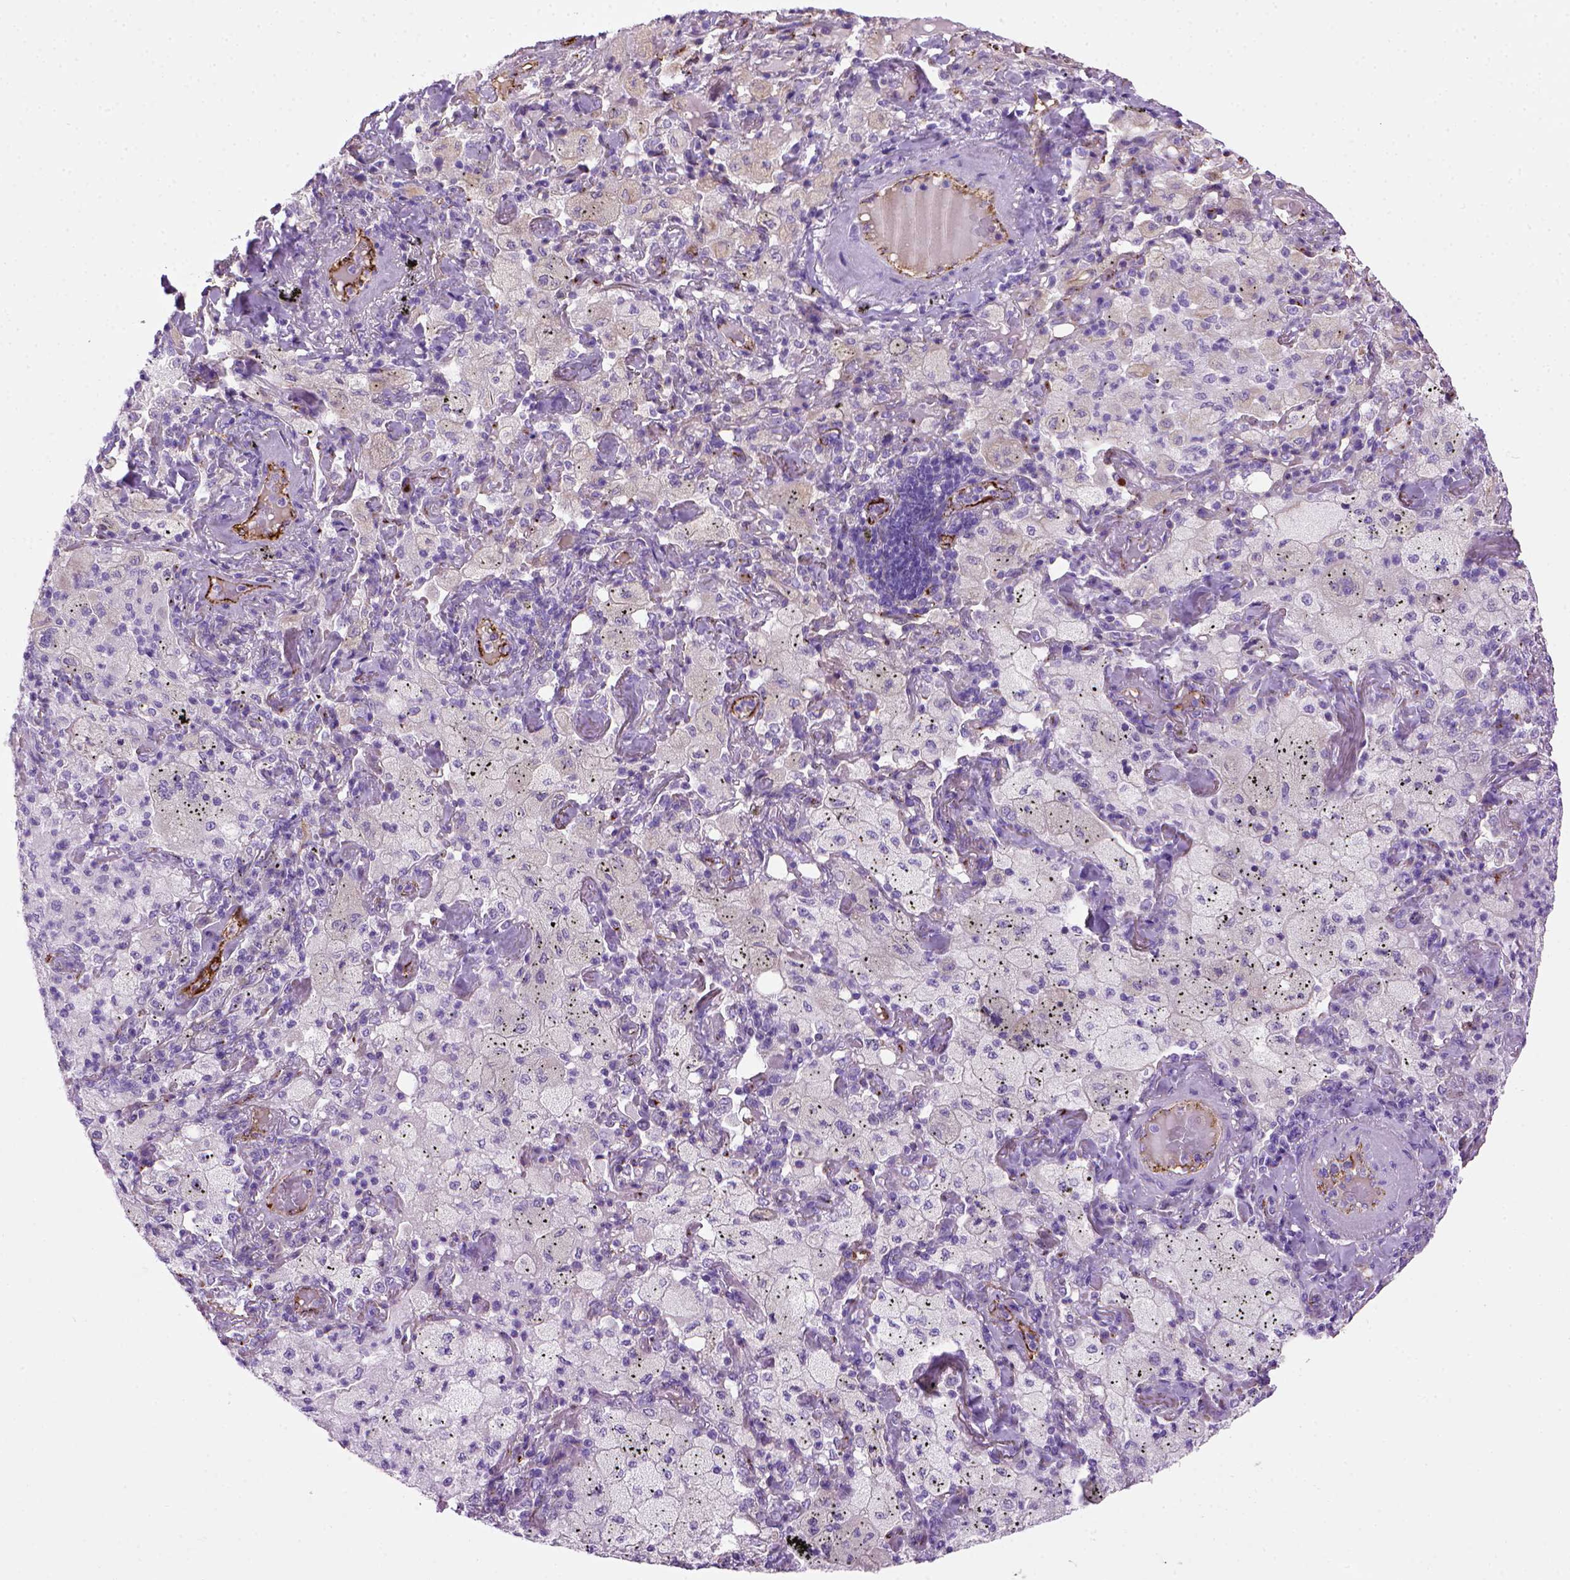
{"staining": {"intensity": "negative", "quantity": "none", "location": "none"}, "tissue": "lung cancer", "cell_type": "Tumor cells", "image_type": "cancer", "snomed": [{"axis": "morphology", "description": "Adenocarcinoma, NOS"}, {"axis": "topography", "description": "Lung"}], "caption": "The micrograph demonstrates no significant positivity in tumor cells of adenocarcinoma (lung). (Immunohistochemistry (ihc), brightfield microscopy, high magnification).", "gene": "VWF", "patient": {"sex": "female", "age": 73}}